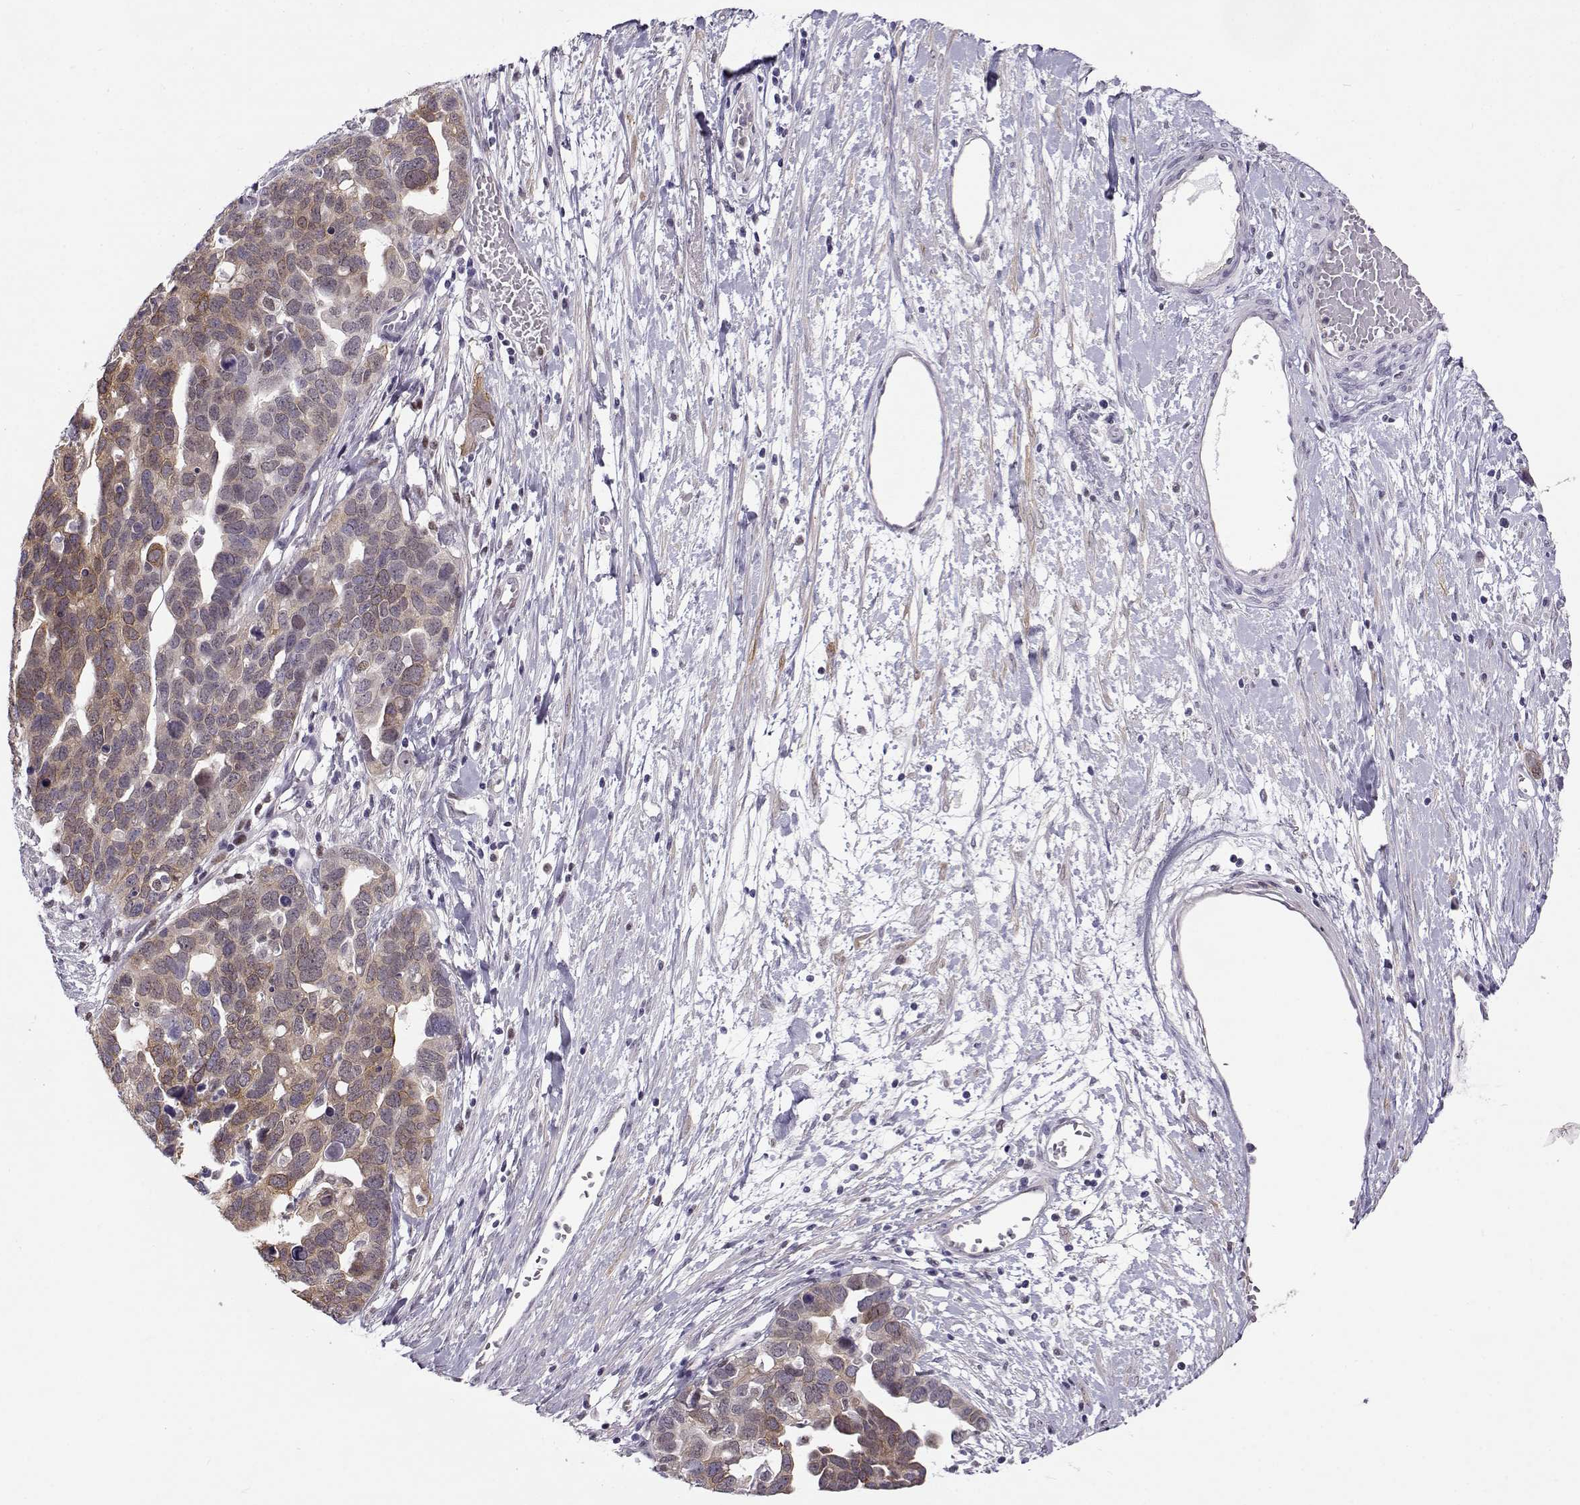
{"staining": {"intensity": "moderate", "quantity": "25%-75%", "location": "cytoplasmic/membranous"}, "tissue": "ovarian cancer", "cell_type": "Tumor cells", "image_type": "cancer", "snomed": [{"axis": "morphology", "description": "Cystadenocarcinoma, serous, NOS"}, {"axis": "topography", "description": "Ovary"}], "caption": "The histopathology image shows a brown stain indicating the presence of a protein in the cytoplasmic/membranous of tumor cells in ovarian cancer.", "gene": "BACH1", "patient": {"sex": "female", "age": 54}}